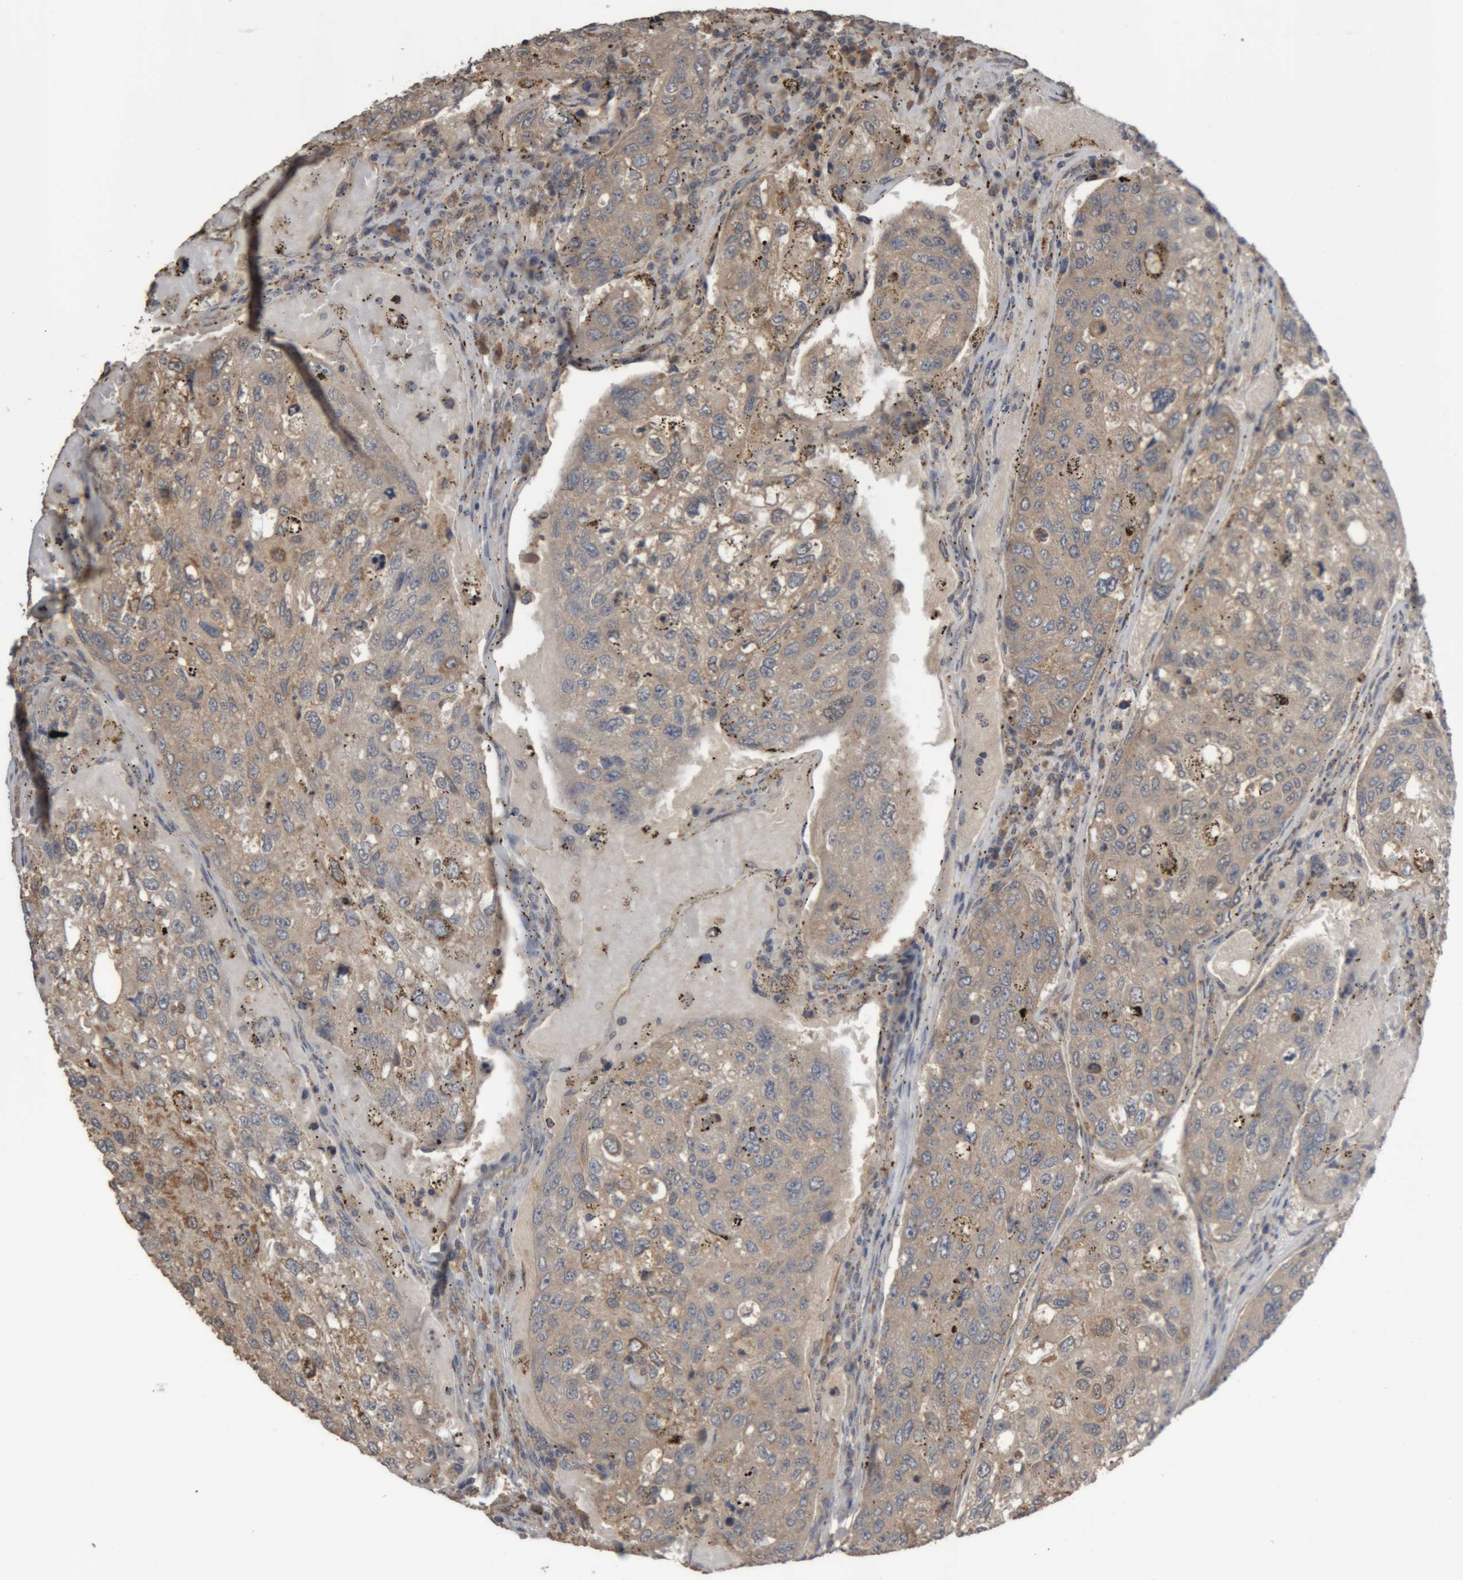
{"staining": {"intensity": "weak", "quantity": "25%-75%", "location": "cytoplasmic/membranous"}, "tissue": "urothelial cancer", "cell_type": "Tumor cells", "image_type": "cancer", "snomed": [{"axis": "morphology", "description": "Urothelial carcinoma, High grade"}, {"axis": "topography", "description": "Lymph node"}, {"axis": "topography", "description": "Urinary bladder"}], "caption": "Protein staining of urothelial cancer tissue reveals weak cytoplasmic/membranous expression in about 25%-75% of tumor cells.", "gene": "TMED7", "patient": {"sex": "male", "age": 51}}